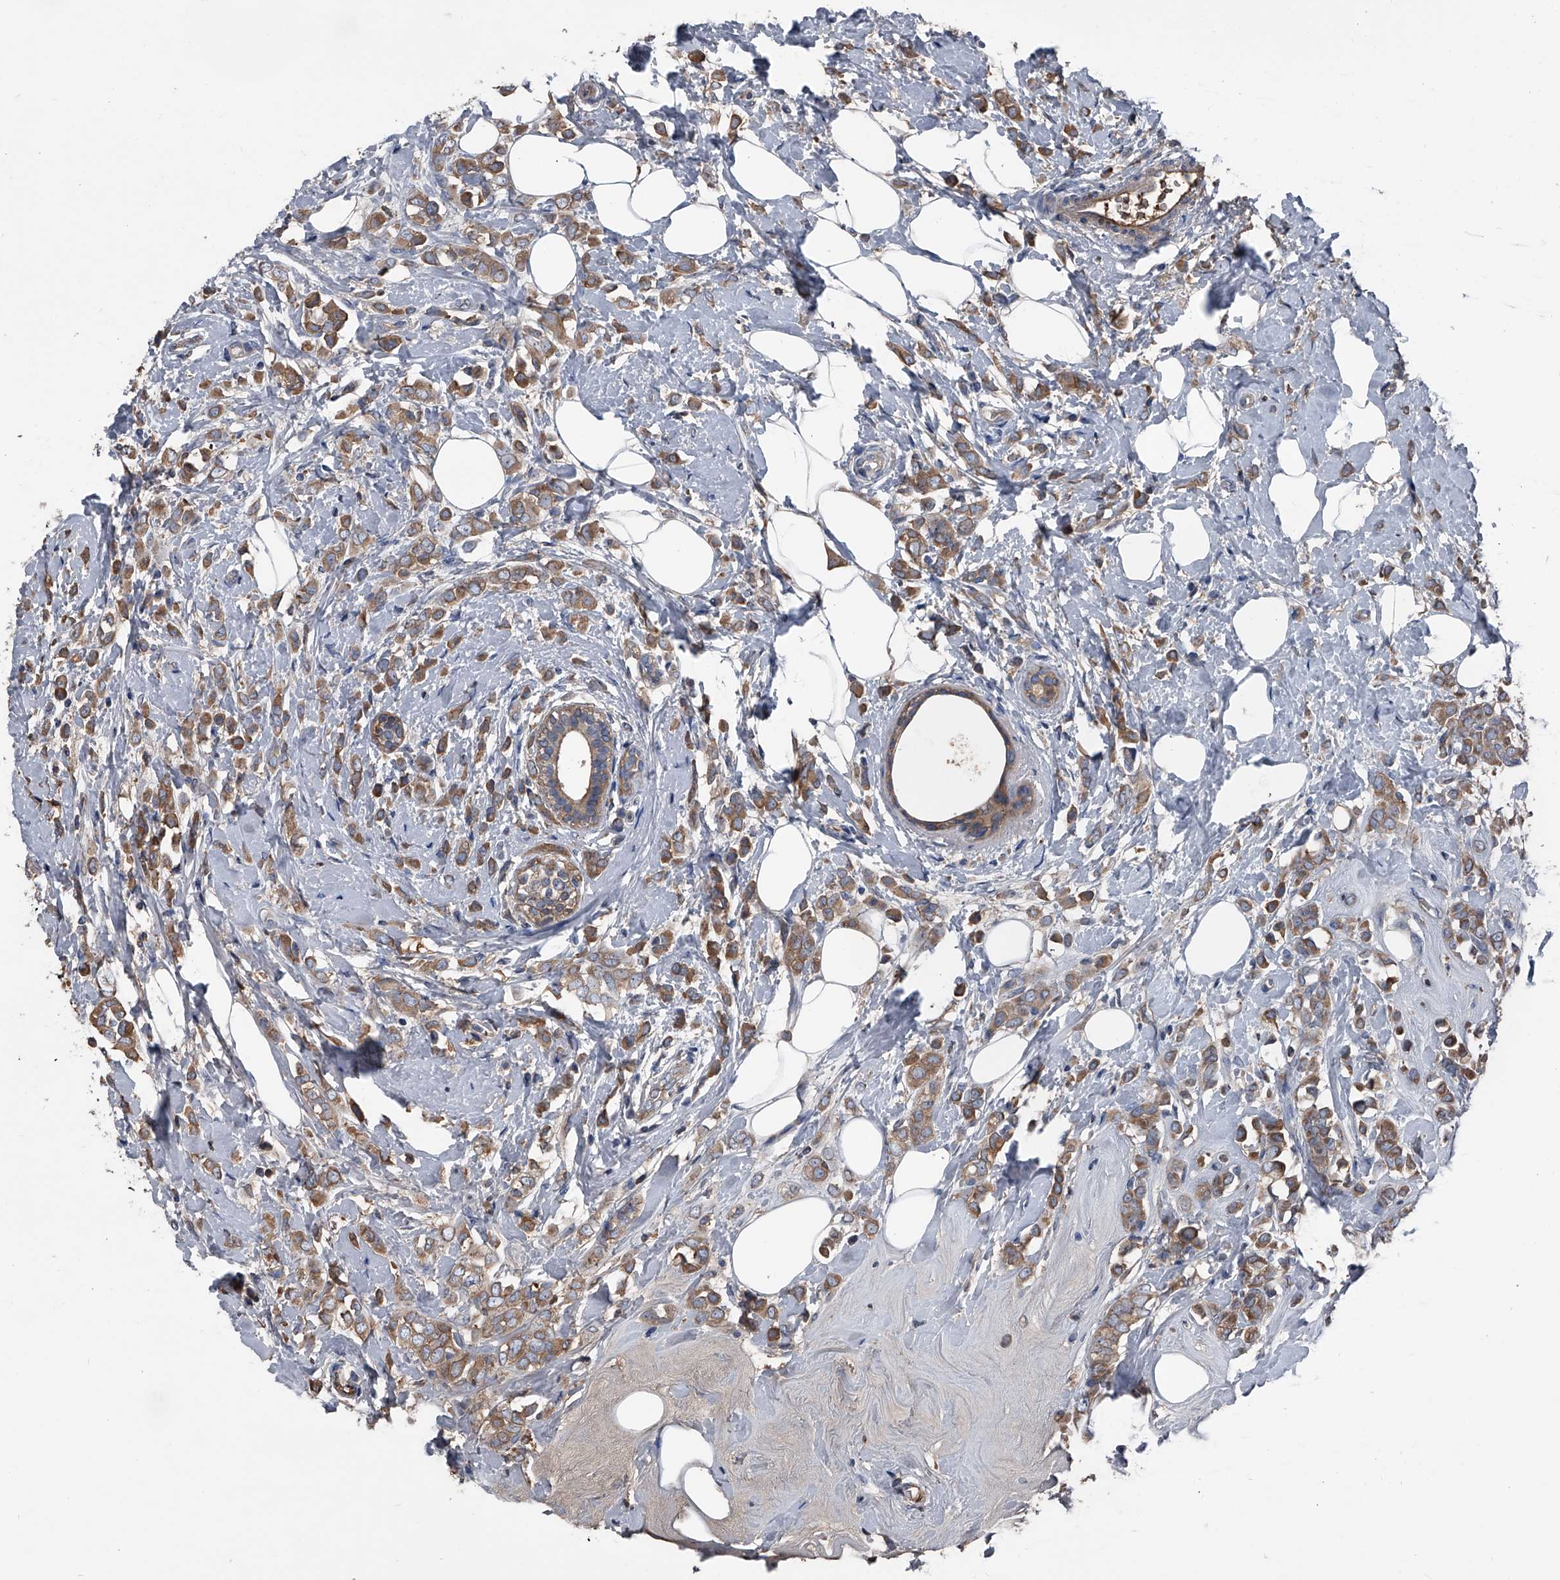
{"staining": {"intensity": "moderate", "quantity": ">75%", "location": "cytoplasmic/membranous"}, "tissue": "breast cancer", "cell_type": "Tumor cells", "image_type": "cancer", "snomed": [{"axis": "morphology", "description": "Lobular carcinoma"}, {"axis": "topography", "description": "Breast"}], "caption": "Protein expression analysis of human lobular carcinoma (breast) reveals moderate cytoplasmic/membranous staining in about >75% of tumor cells.", "gene": "KIF13A", "patient": {"sex": "female", "age": 47}}